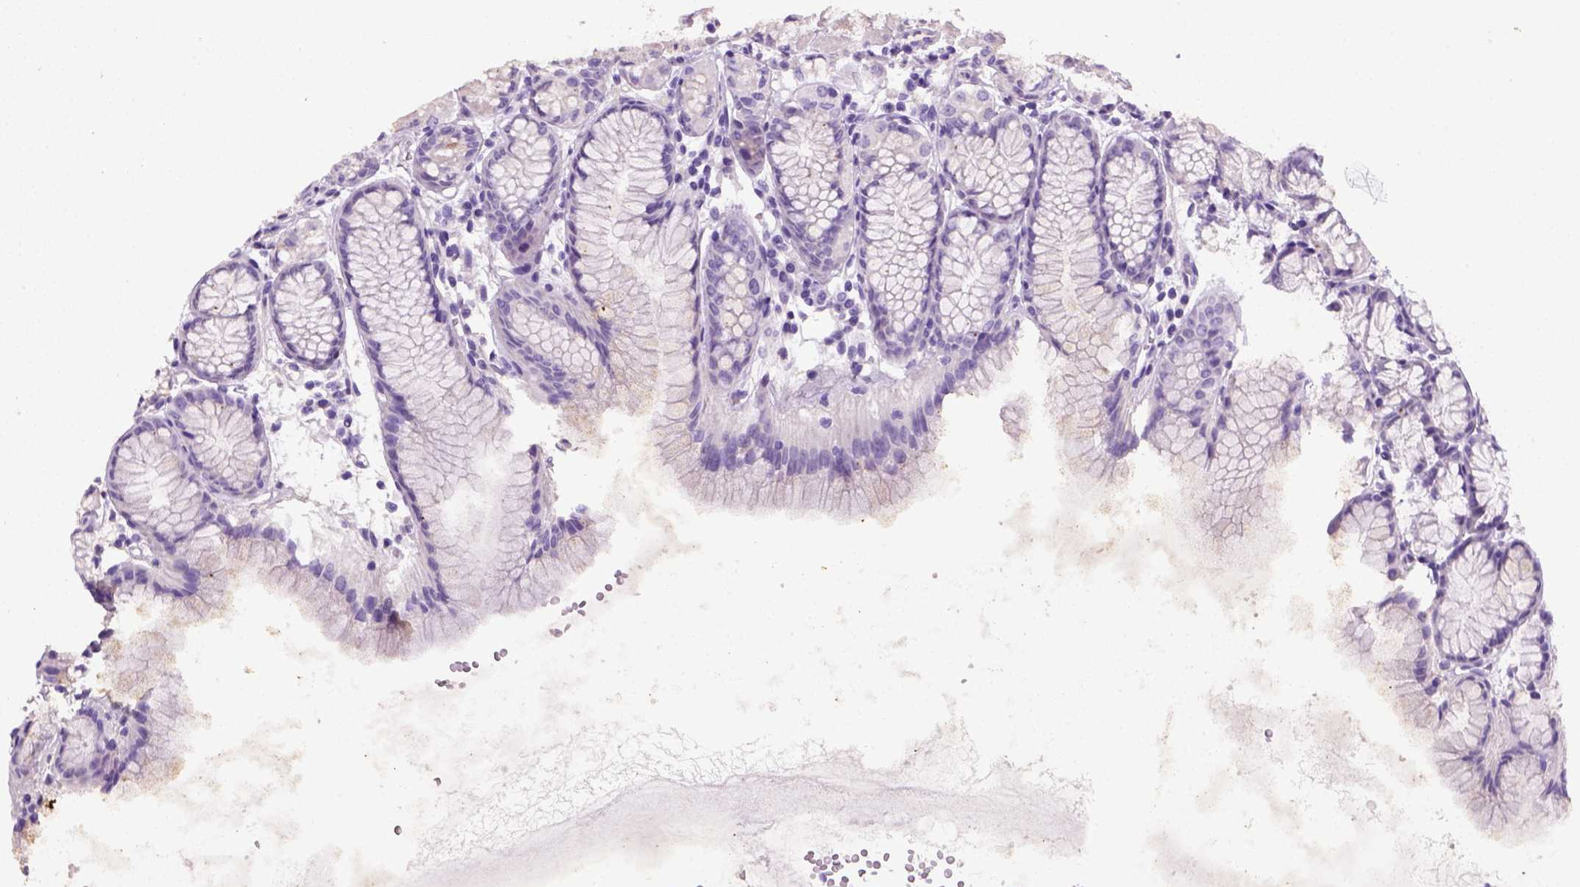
{"staining": {"intensity": "negative", "quantity": "none", "location": "none"}, "tissue": "stomach", "cell_type": "Glandular cells", "image_type": "normal", "snomed": [{"axis": "morphology", "description": "Normal tissue, NOS"}, {"axis": "topography", "description": "Stomach, upper"}], "caption": "Immunohistochemical staining of normal stomach demonstrates no significant expression in glandular cells.", "gene": "KRT71", "patient": {"sex": "male", "age": 47}}